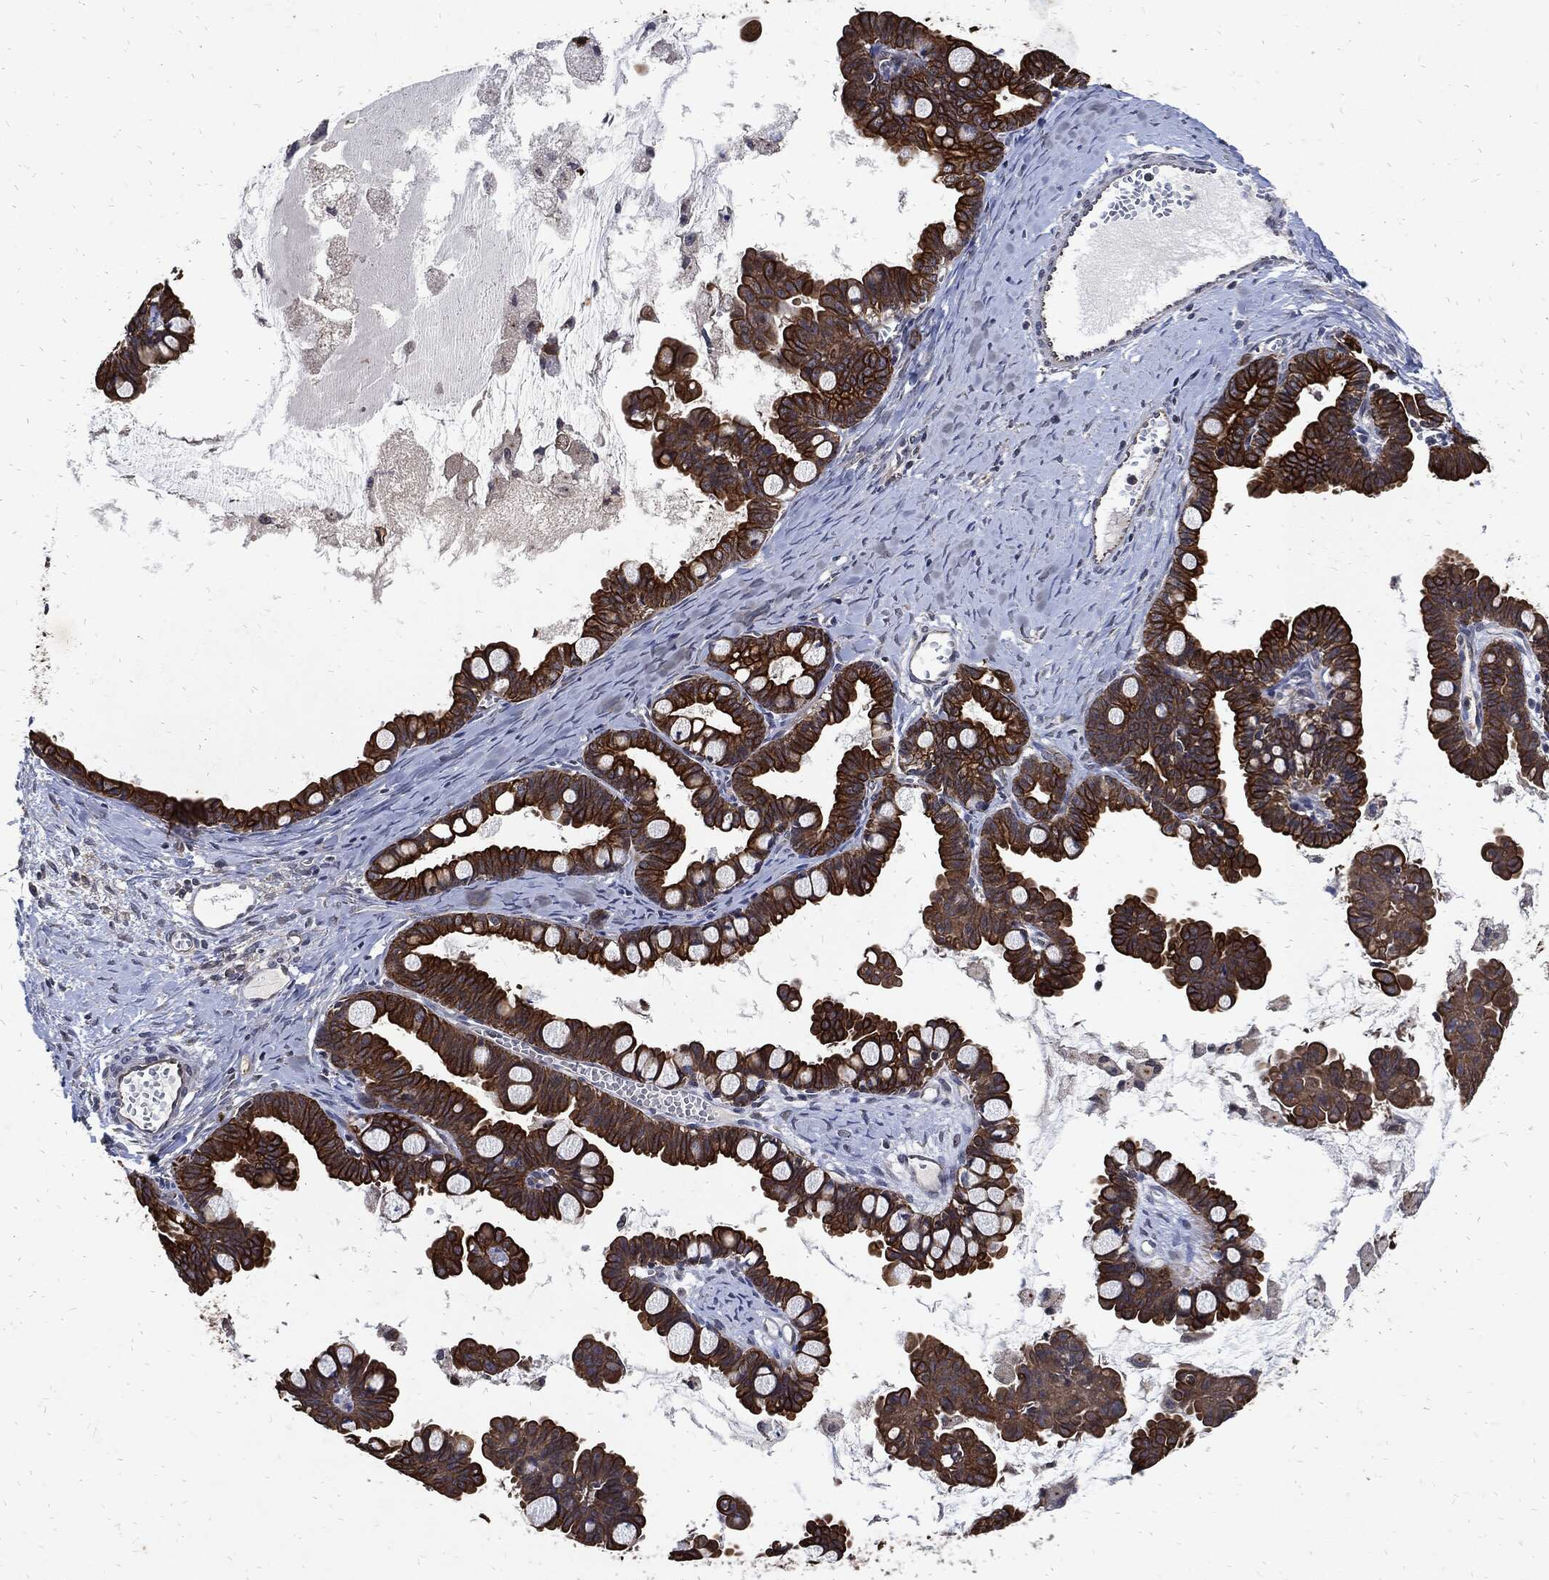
{"staining": {"intensity": "strong", "quantity": ">75%", "location": "cytoplasmic/membranous"}, "tissue": "ovarian cancer", "cell_type": "Tumor cells", "image_type": "cancer", "snomed": [{"axis": "morphology", "description": "Cystadenocarcinoma, mucinous, NOS"}, {"axis": "topography", "description": "Ovary"}], "caption": "This image demonstrates immunohistochemistry (IHC) staining of human mucinous cystadenocarcinoma (ovarian), with high strong cytoplasmic/membranous staining in approximately >75% of tumor cells.", "gene": "DCTN1", "patient": {"sex": "female", "age": 63}}